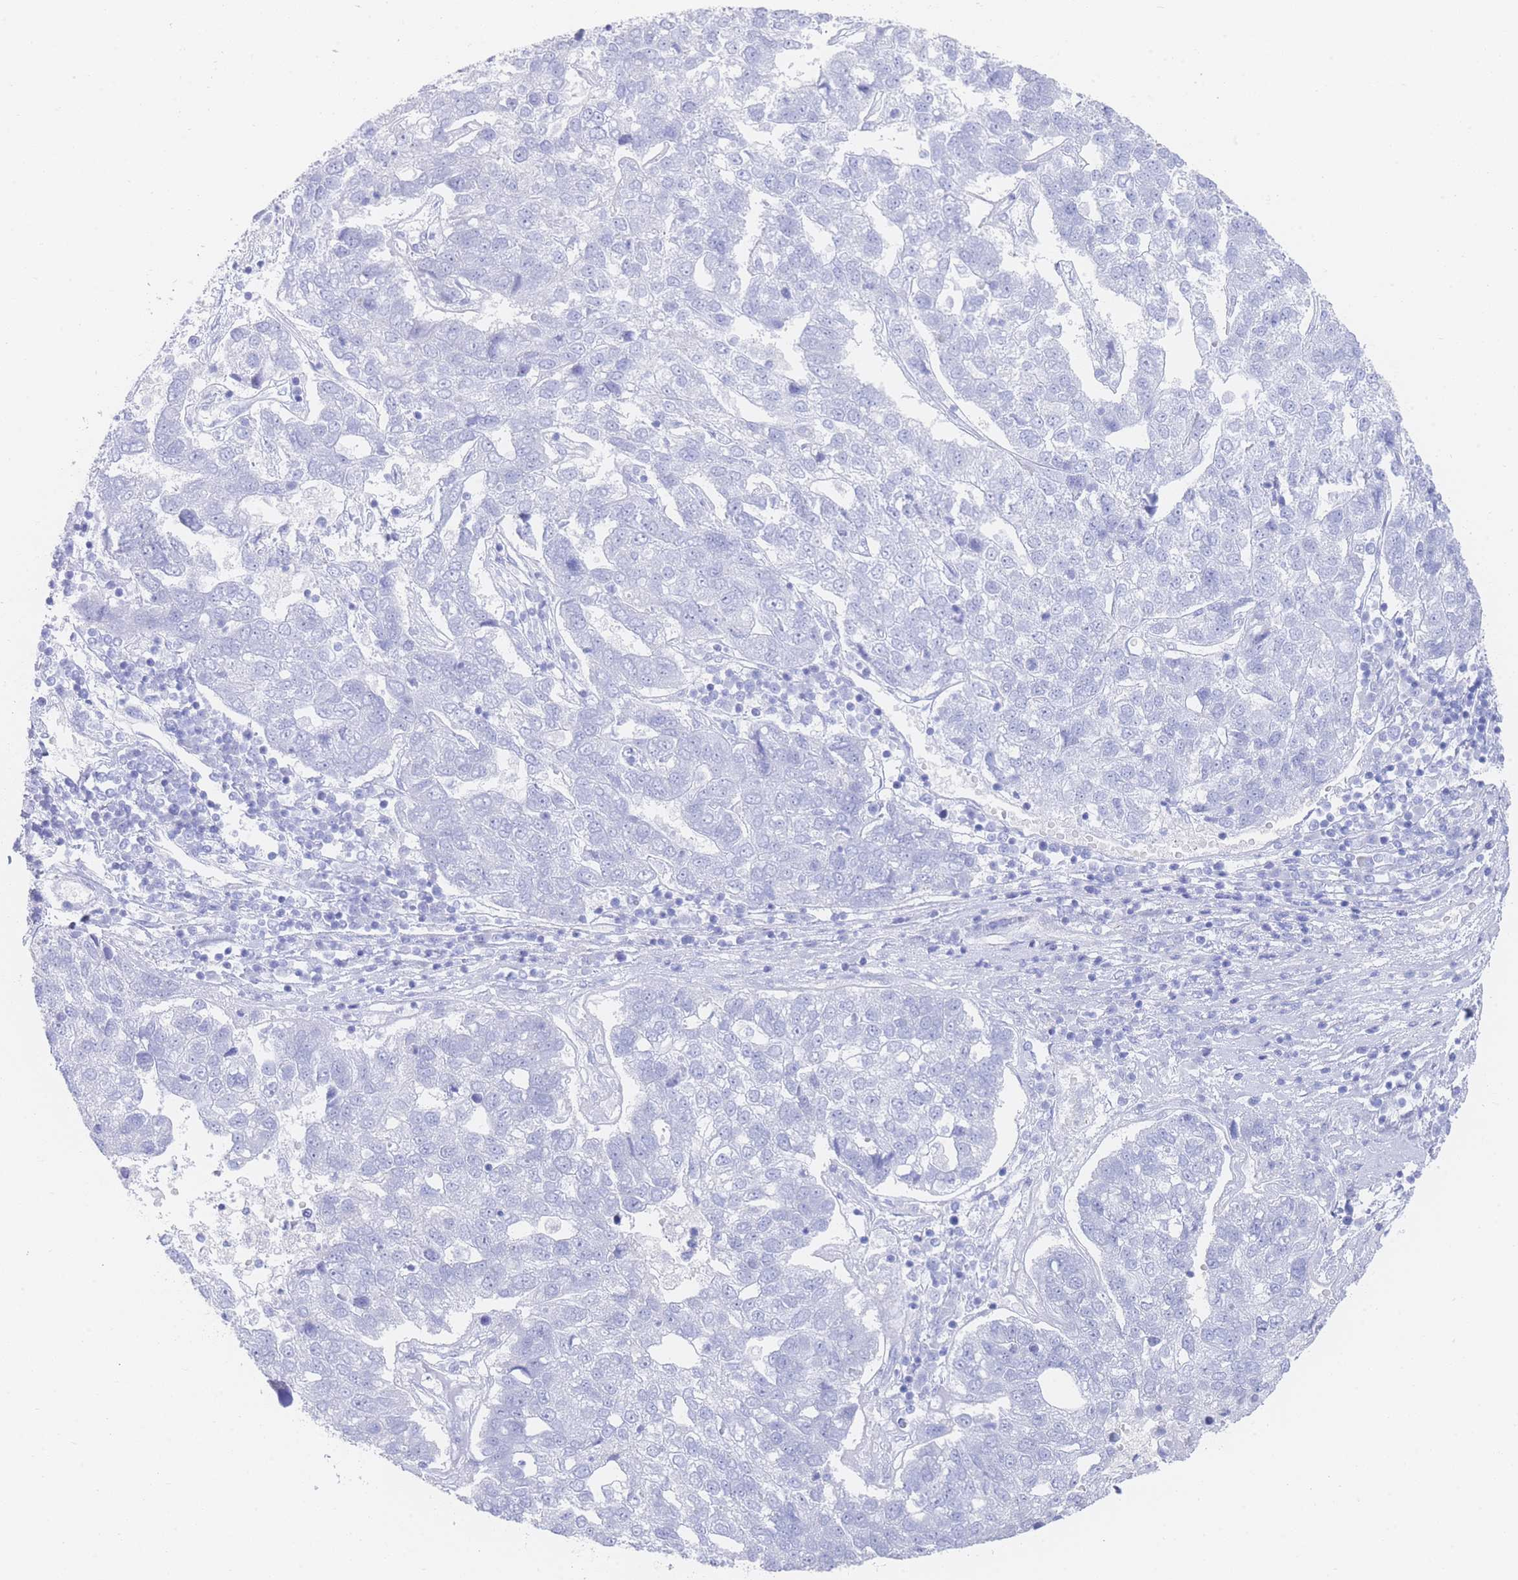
{"staining": {"intensity": "negative", "quantity": "none", "location": "none"}, "tissue": "pancreatic cancer", "cell_type": "Tumor cells", "image_type": "cancer", "snomed": [{"axis": "morphology", "description": "Adenocarcinoma, NOS"}, {"axis": "topography", "description": "Pancreas"}], "caption": "The image demonstrates no significant expression in tumor cells of adenocarcinoma (pancreatic).", "gene": "LRRC37A", "patient": {"sex": "female", "age": 61}}